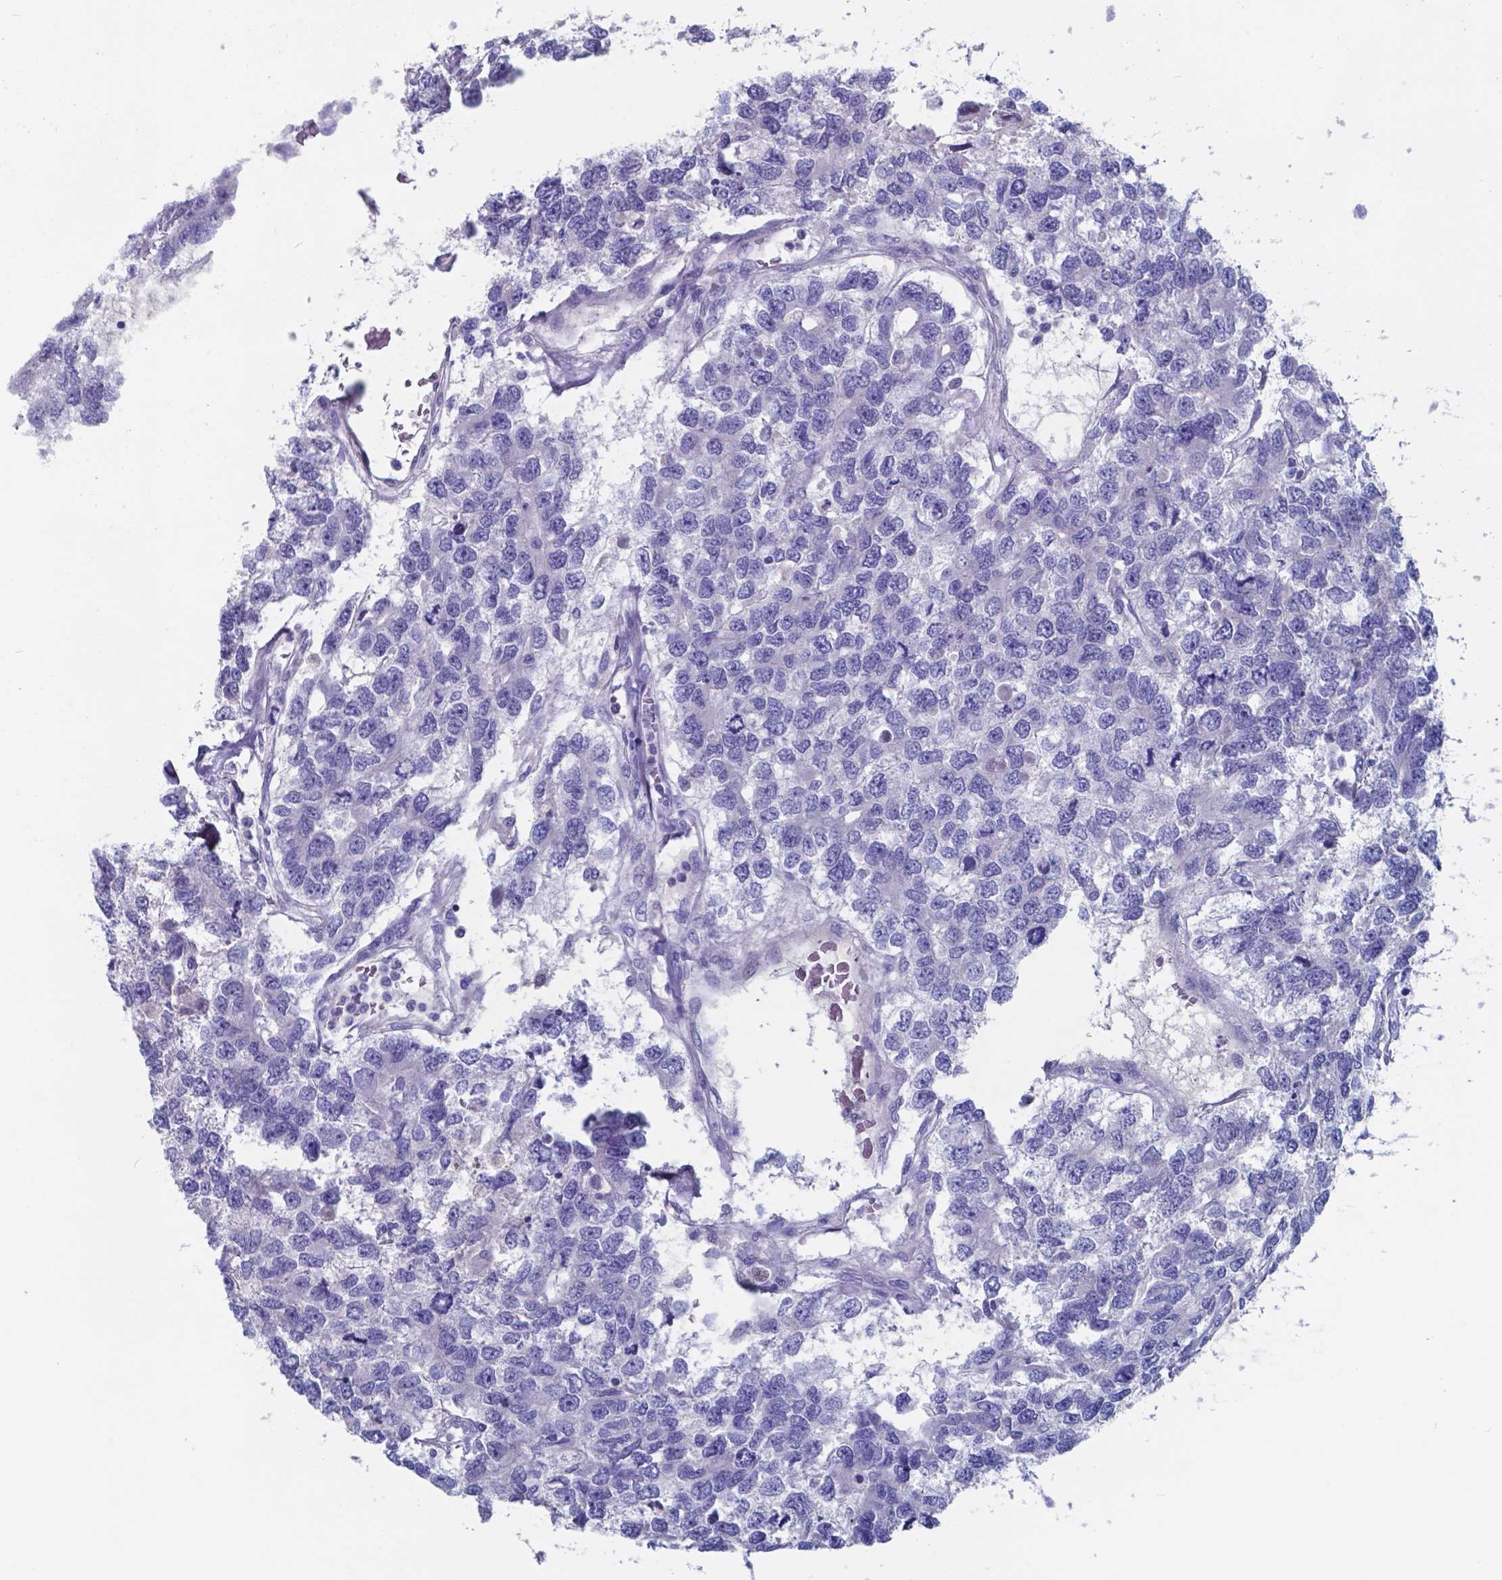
{"staining": {"intensity": "negative", "quantity": "none", "location": "none"}, "tissue": "testis cancer", "cell_type": "Tumor cells", "image_type": "cancer", "snomed": [{"axis": "morphology", "description": "Seminoma, NOS"}, {"axis": "topography", "description": "Testis"}], "caption": "High power microscopy image of an immunohistochemistry photomicrograph of testis seminoma, revealing no significant positivity in tumor cells.", "gene": "TTR", "patient": {"sex": "male", "age": 52}}